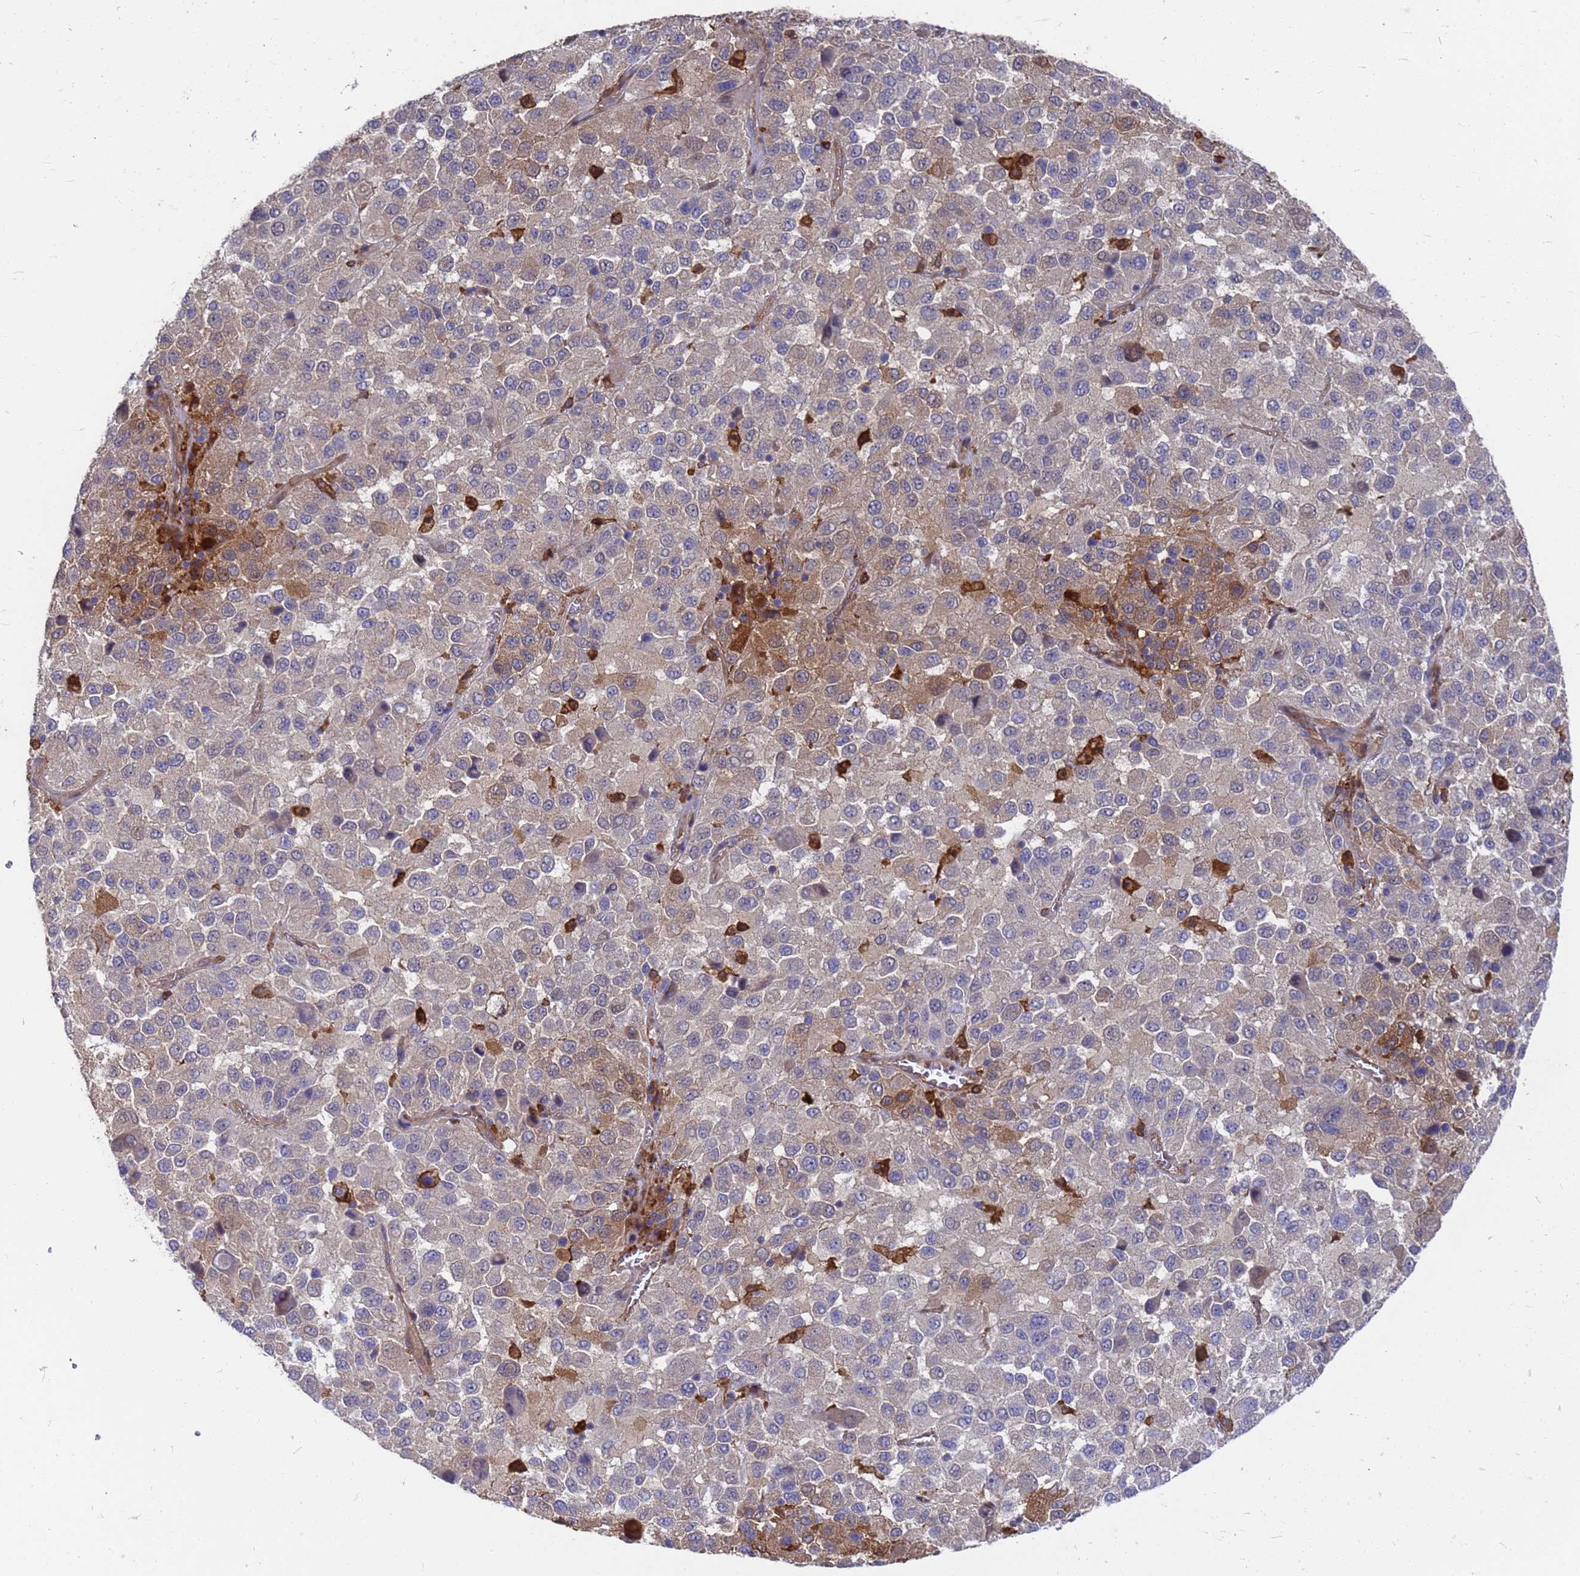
{"staining": {"intensity": "moderate", "quantity": "25%-75%", "location": "cytoplasmic/membranous"}, "tissue": "melanoma", "cell_type": "Tumor cells", "image_type": "cancer", "snomed": [{"axis": "morphology", "description": "Malignant melanoma, Metastatic site"}, {"axis": "topography", "description": "Lung"}], "caption": "This is a photomicrograph of IHC staining of malignant melanoma (metastatic site), which shows moderate positivity in the cytoplasmic/membranous of tumor cells.", "gene": "SLC35E2B", "patient": {"sex": "male", "age": 64}}